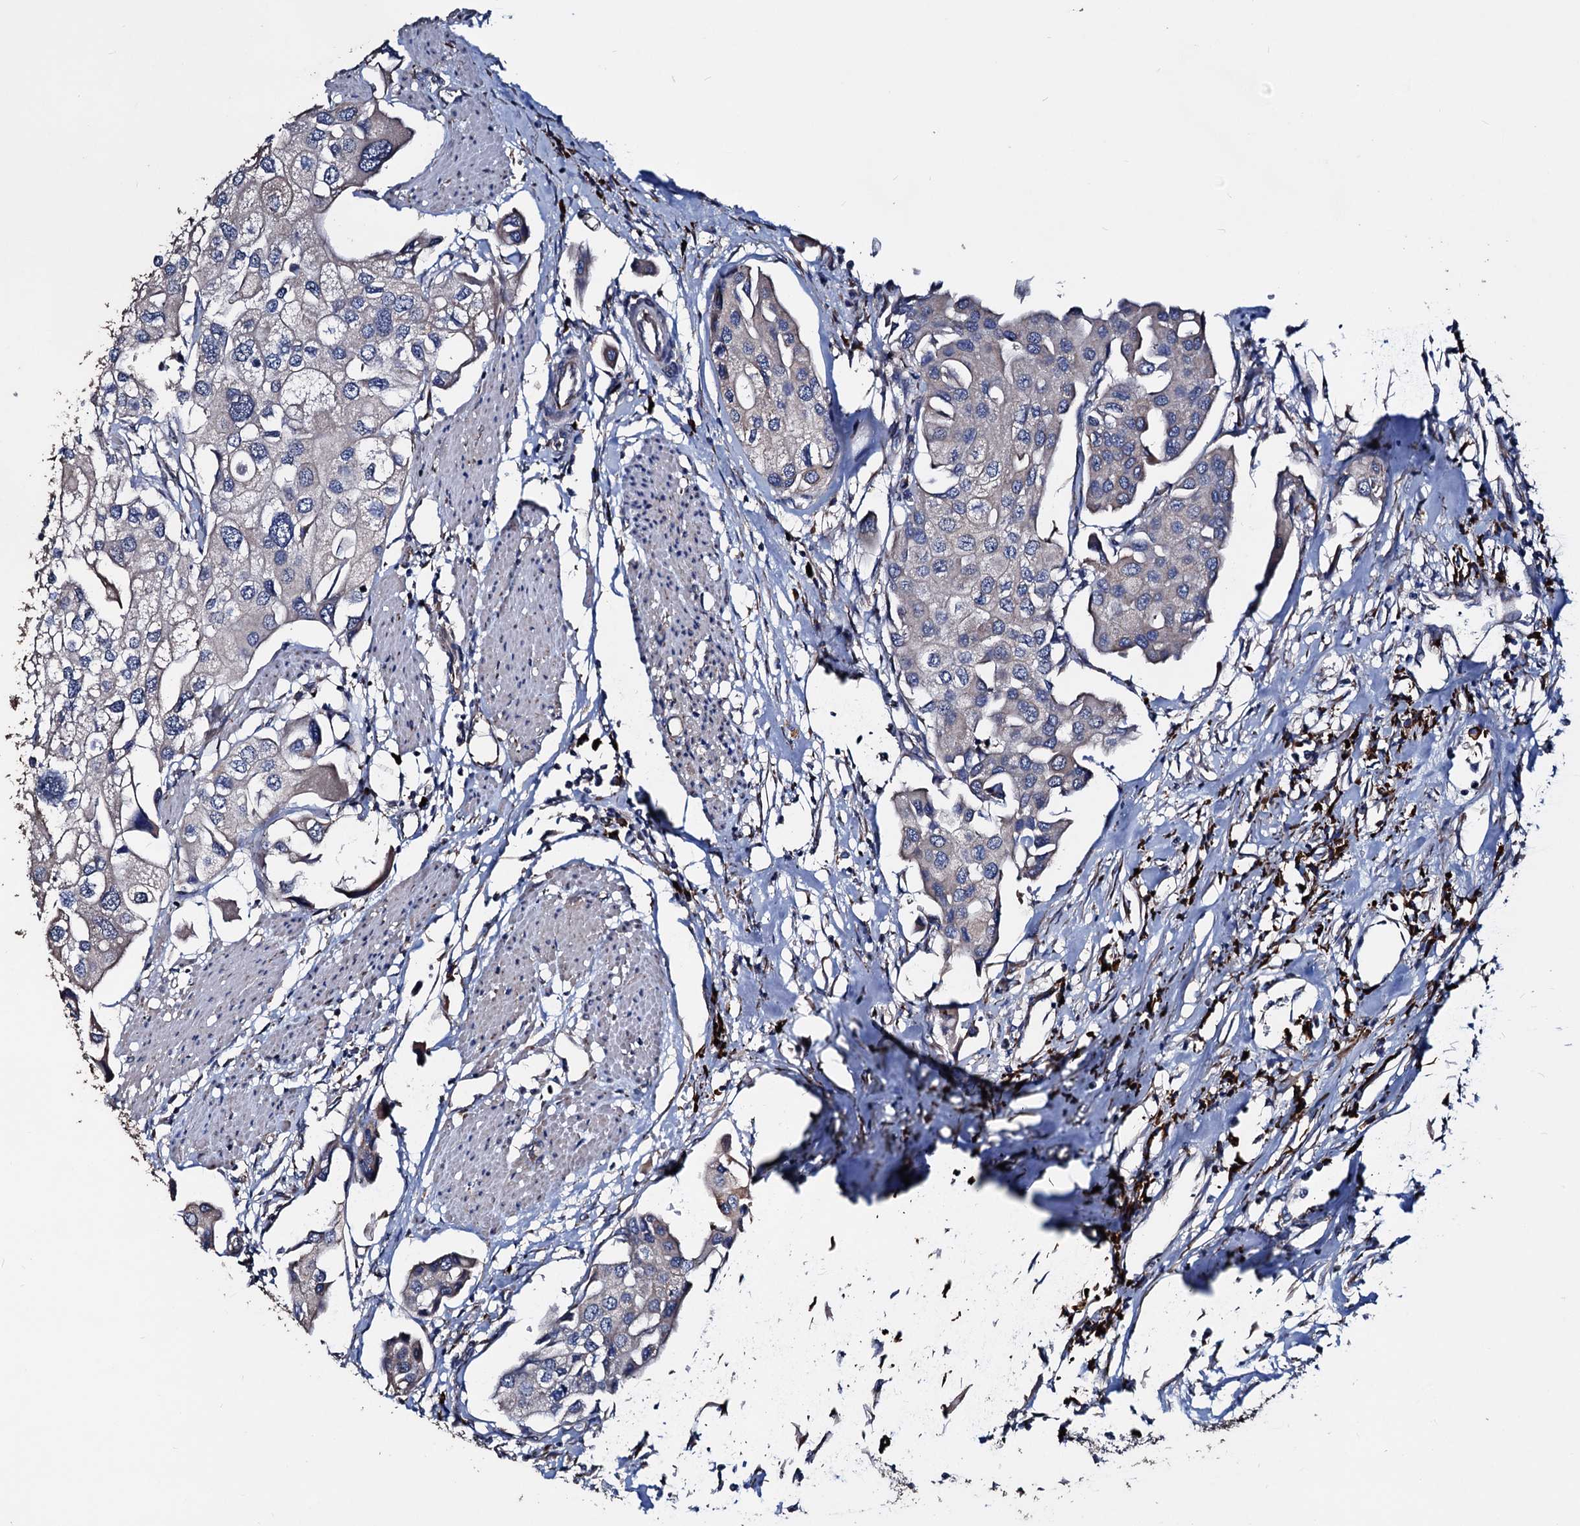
{"staining": {"intensity": "negative", "quantity": "none", "location": "none"}, "tissue": "urothelial cancer", "cell_type": "Tumor cells", "image_type": "cancer", "snomed": [{"axis": "morphology", "description": "Urothelial carcinoma, High grade"}, {"axis": "topography", "description": "Urinary bladder"}], "caption": "This histopathology image is of urothelial carcinoma (high-grade) stained with immunohistochemistry to label a protein in brown with the nuclei are counter-stained blue. There is no staining in tumor cells. (Stains: DAB immunohistochemistry with hematoxylin counter stain, Microscopy: brightfield microscopy at high magnification).", "gene": "AKAP11", "patient": {"sex": "male", "age": 64}}